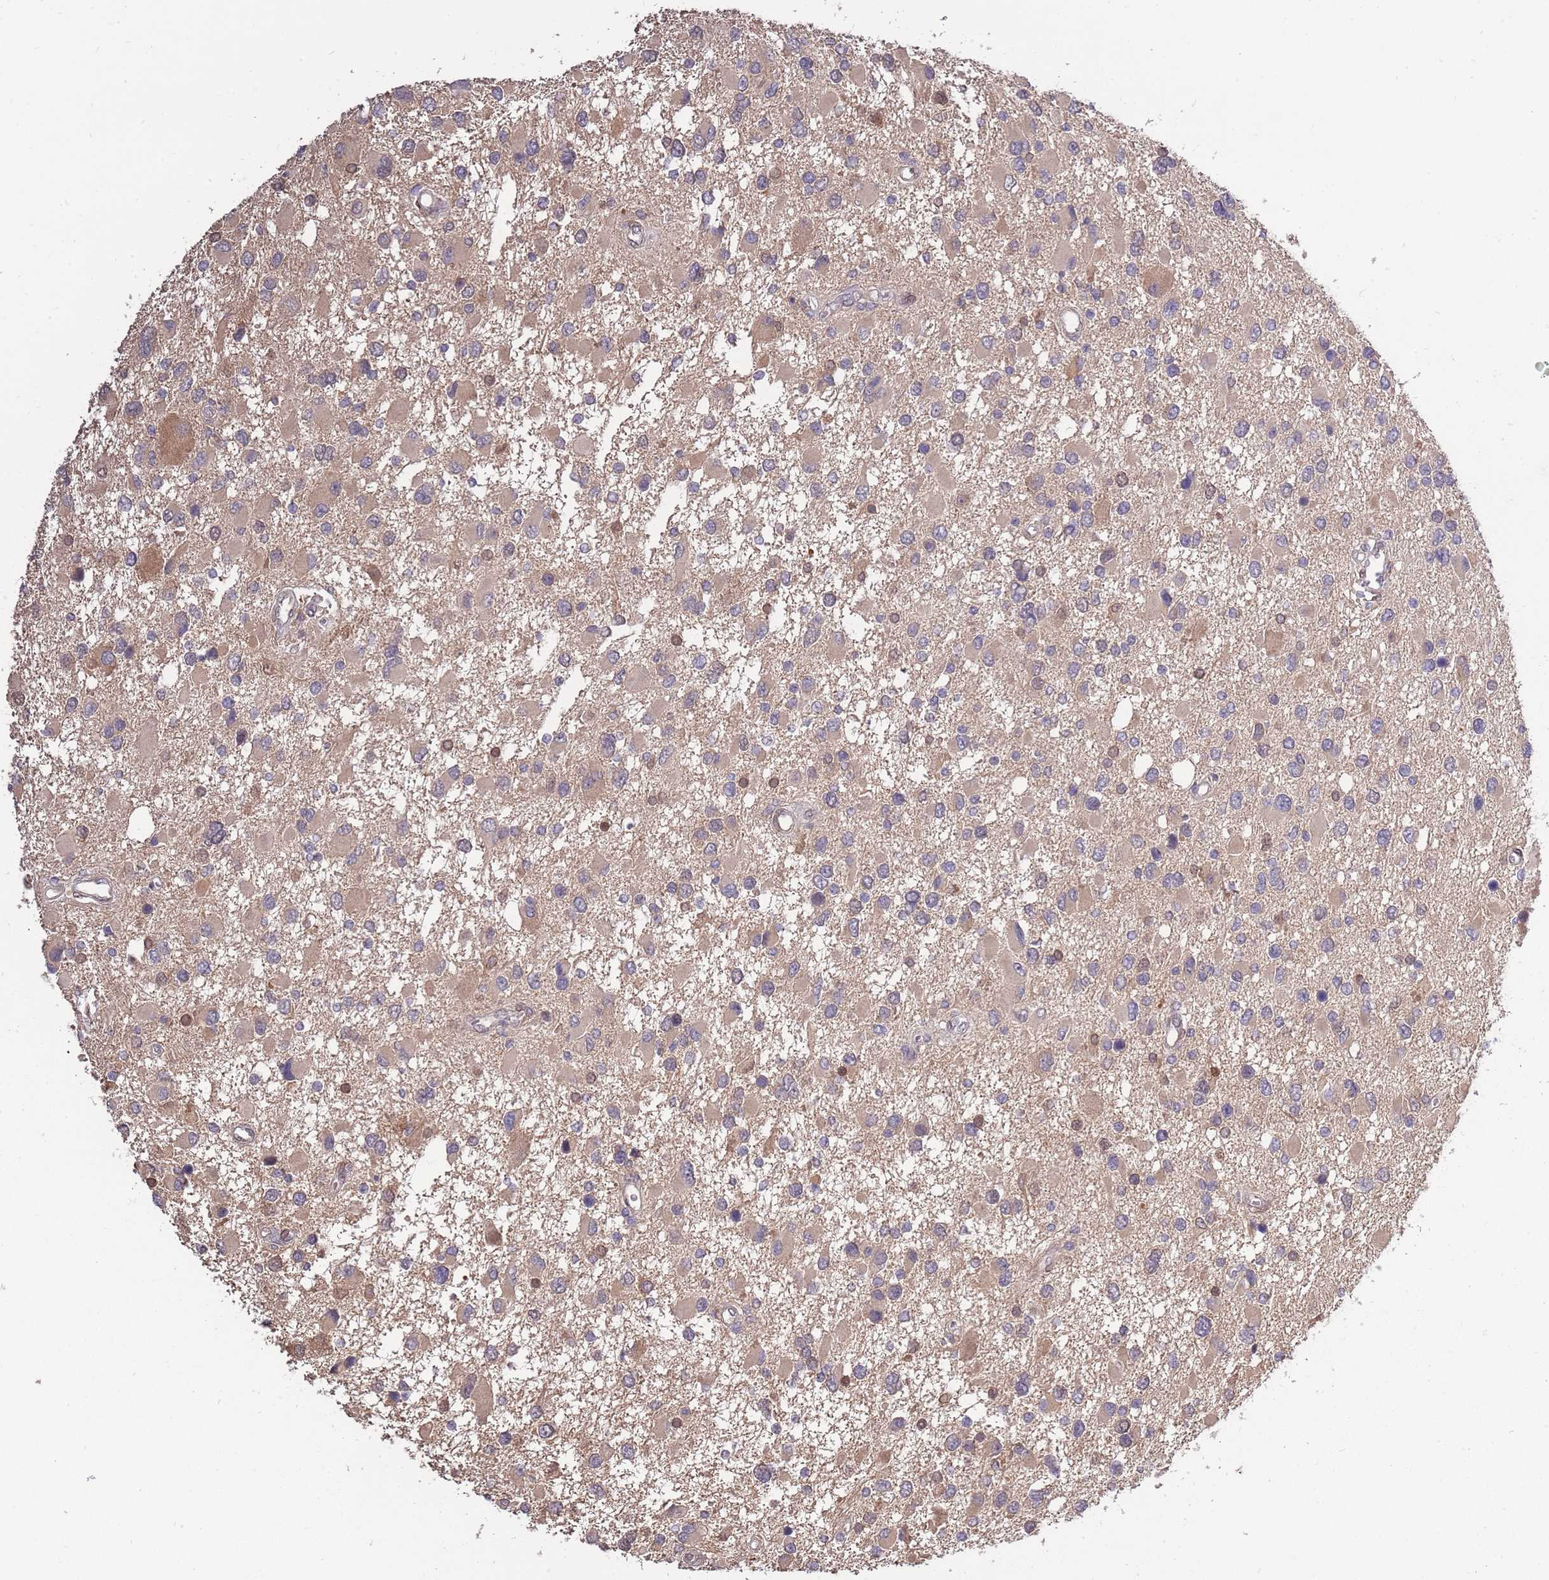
{"staining": {"intensity": "weak", "quantity": "25%-75%", "location": "cytoplasmic/membranous"}, "tissue": "glioma", "cell_type": "Tumor cells", "image_type": "cancer", "snomed": [{"axis": "morphology", "description": "Glioma, malignant, High grade"}, {"axis": "topography", "description": "Brain"}], "caption": "Glioma tissue shows weak cytoplasmic/membranous staining in approximately 25%-75% of tumor cells", "gene": "ZNF665", "patient": {"sex": "male", "age": 53}}